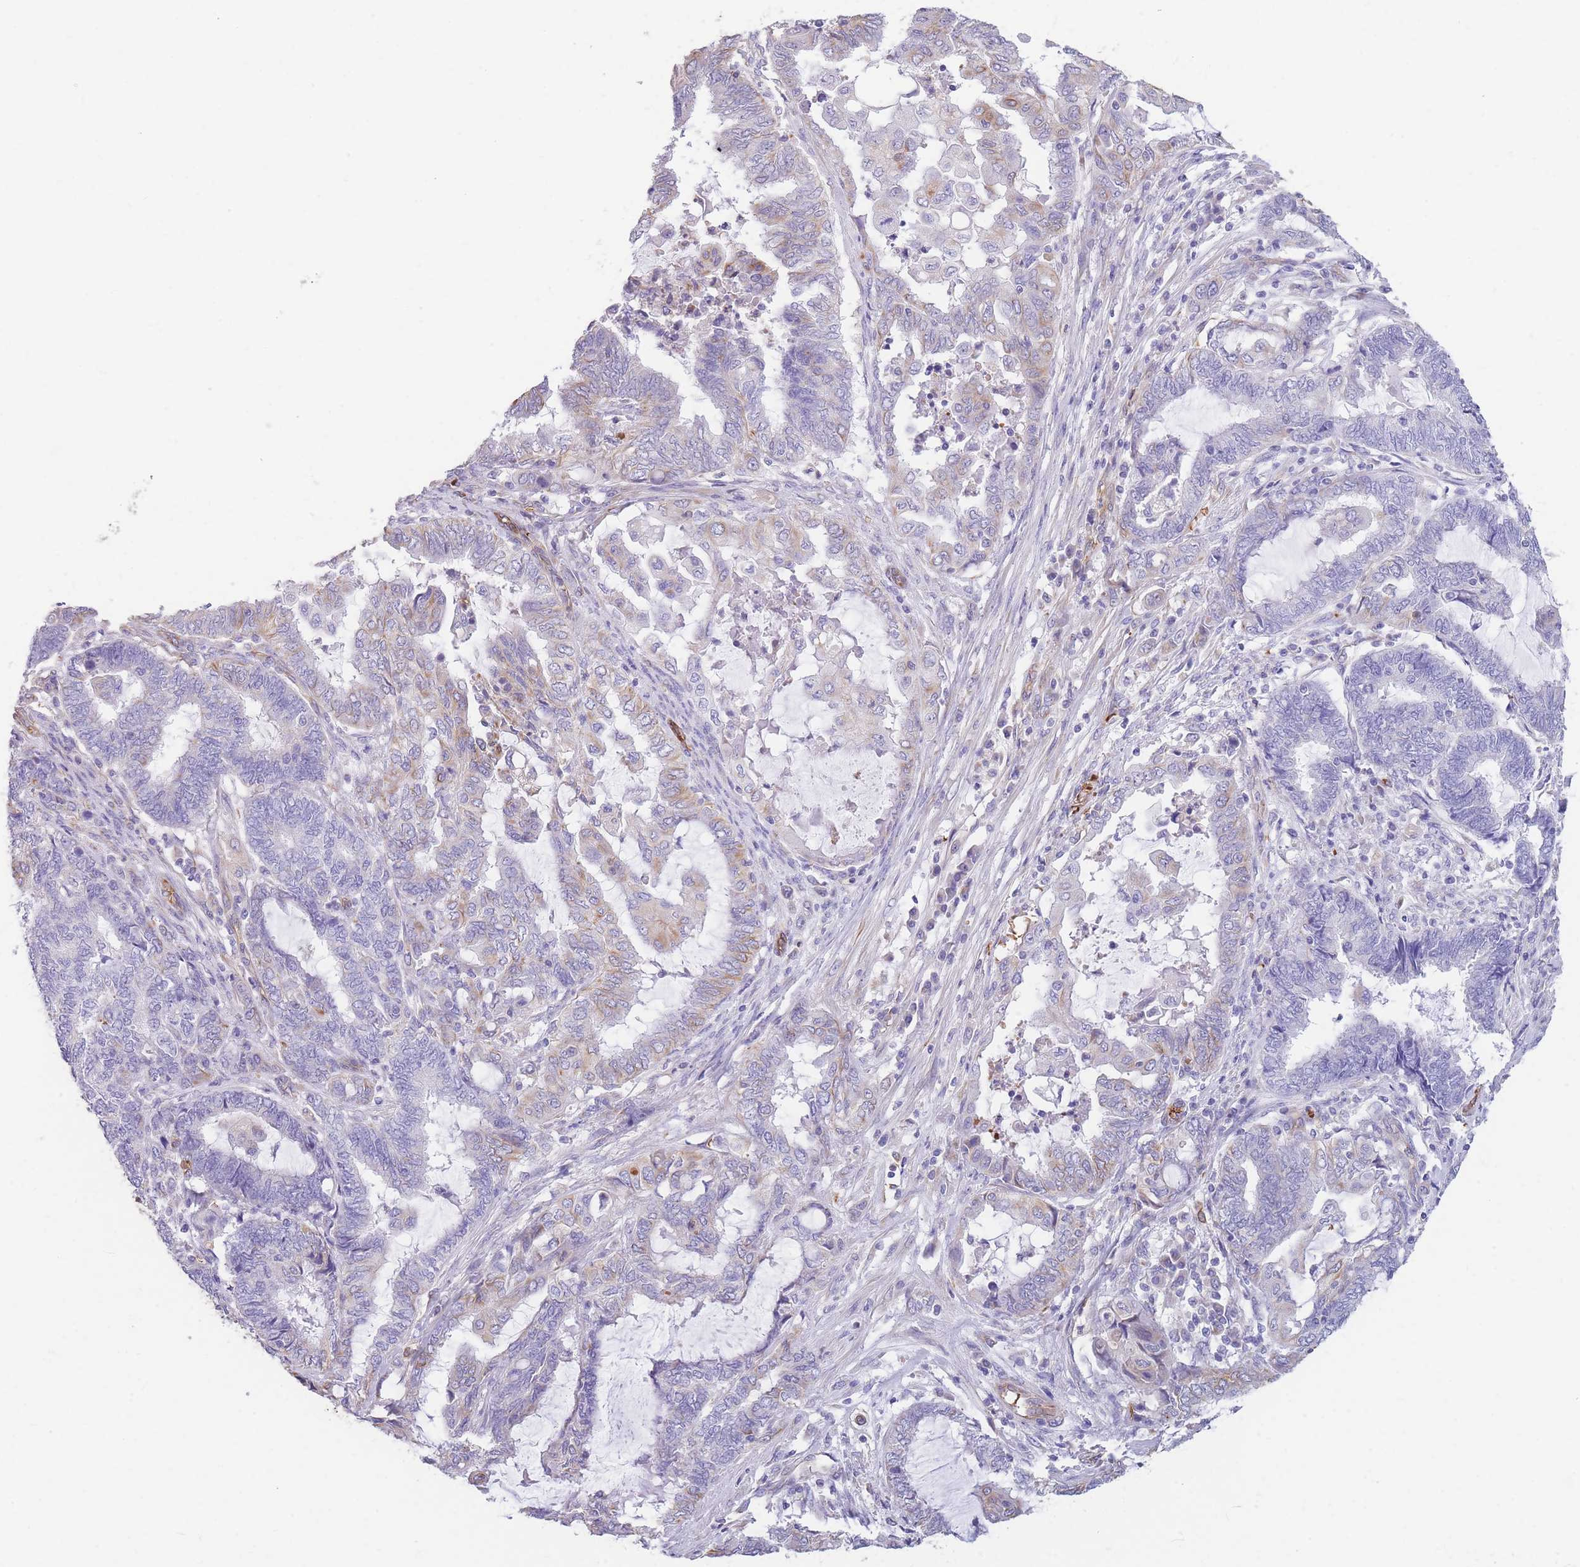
{"staining": {"intensity": "weak", "quantity": "<25%", "location": "cytoplasmic/membranous"}, "tissue": "endometrial cancer", "cell_type": "Tumor cells", "image_type": "cancer", "snomed": [{"axis": "morphology", "description": "Adenocarcinoma, NOS"}, {"axis": "topography", "description": "Uterus"}, {"axis": "topography", "description": "Endometrium"}], "caption": "Immunohistochemistry photomicrograph of neoplastic tissue: adenocarcinoma (endometrial) stained with DAB (3,3'-diaminobenzidine) demonstrates no significant protein positivity in tumor cells.", "gene": "ANKRD53", "patient": {"sex": "female", "age": 70}}